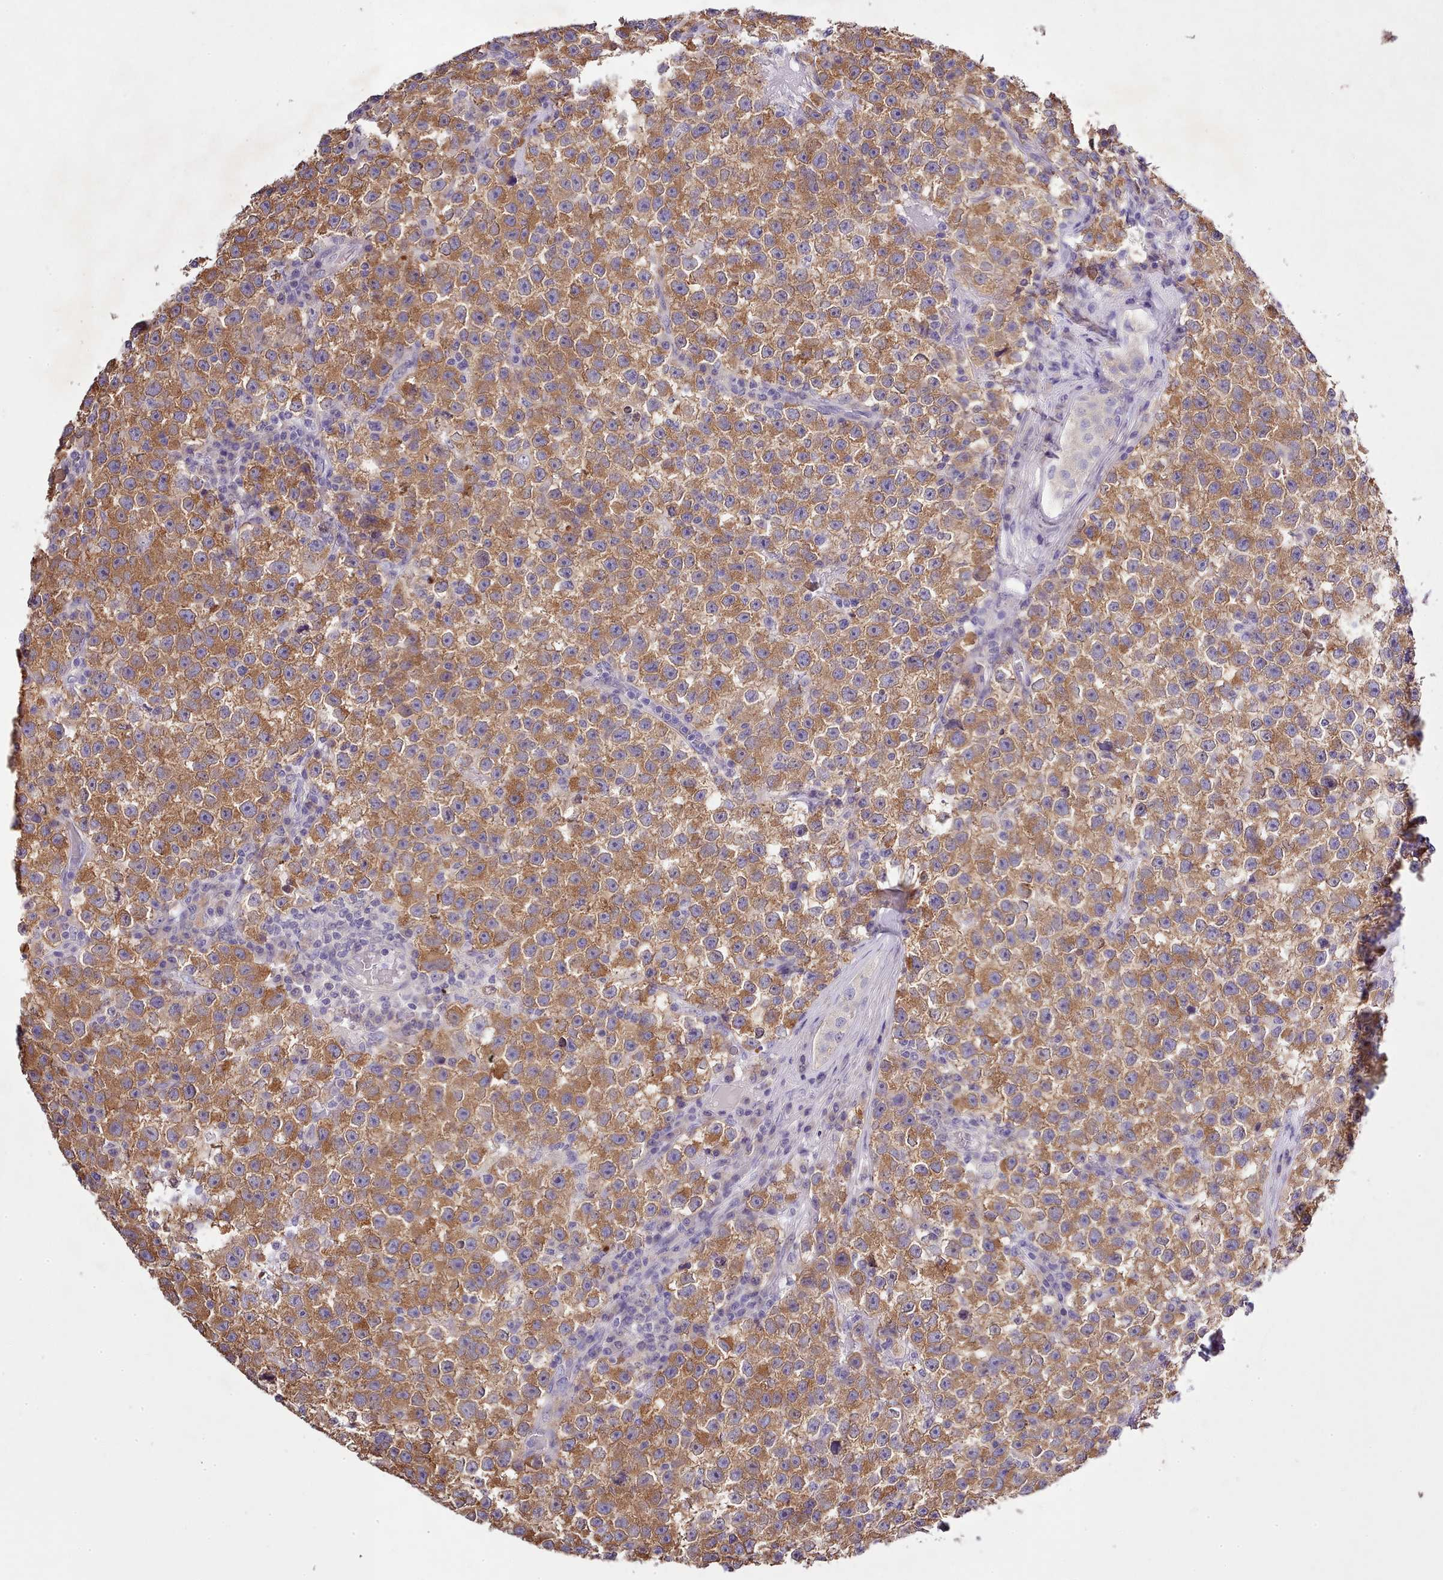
{"staining": {"intensity": "moderate", "quantity": ">75%", "location": "cytoplasmic/membranous"}, "tissue": "testis cancer", "cell_type": "Tumor cells", "image_type": "cancer", "snomed": [{"axis": "morphology", "description": "Seminoma, NOS"}, {"axis": "topography", "description": "Testis"}], "caption": "Immunohistochemical staining of testis cancer demonstrates moderate cytoplasmic/membranous protein expression in approximately >75% of tumor cells.", "gene": "SETX", "patient": {"sex": "male", "age": 22}}